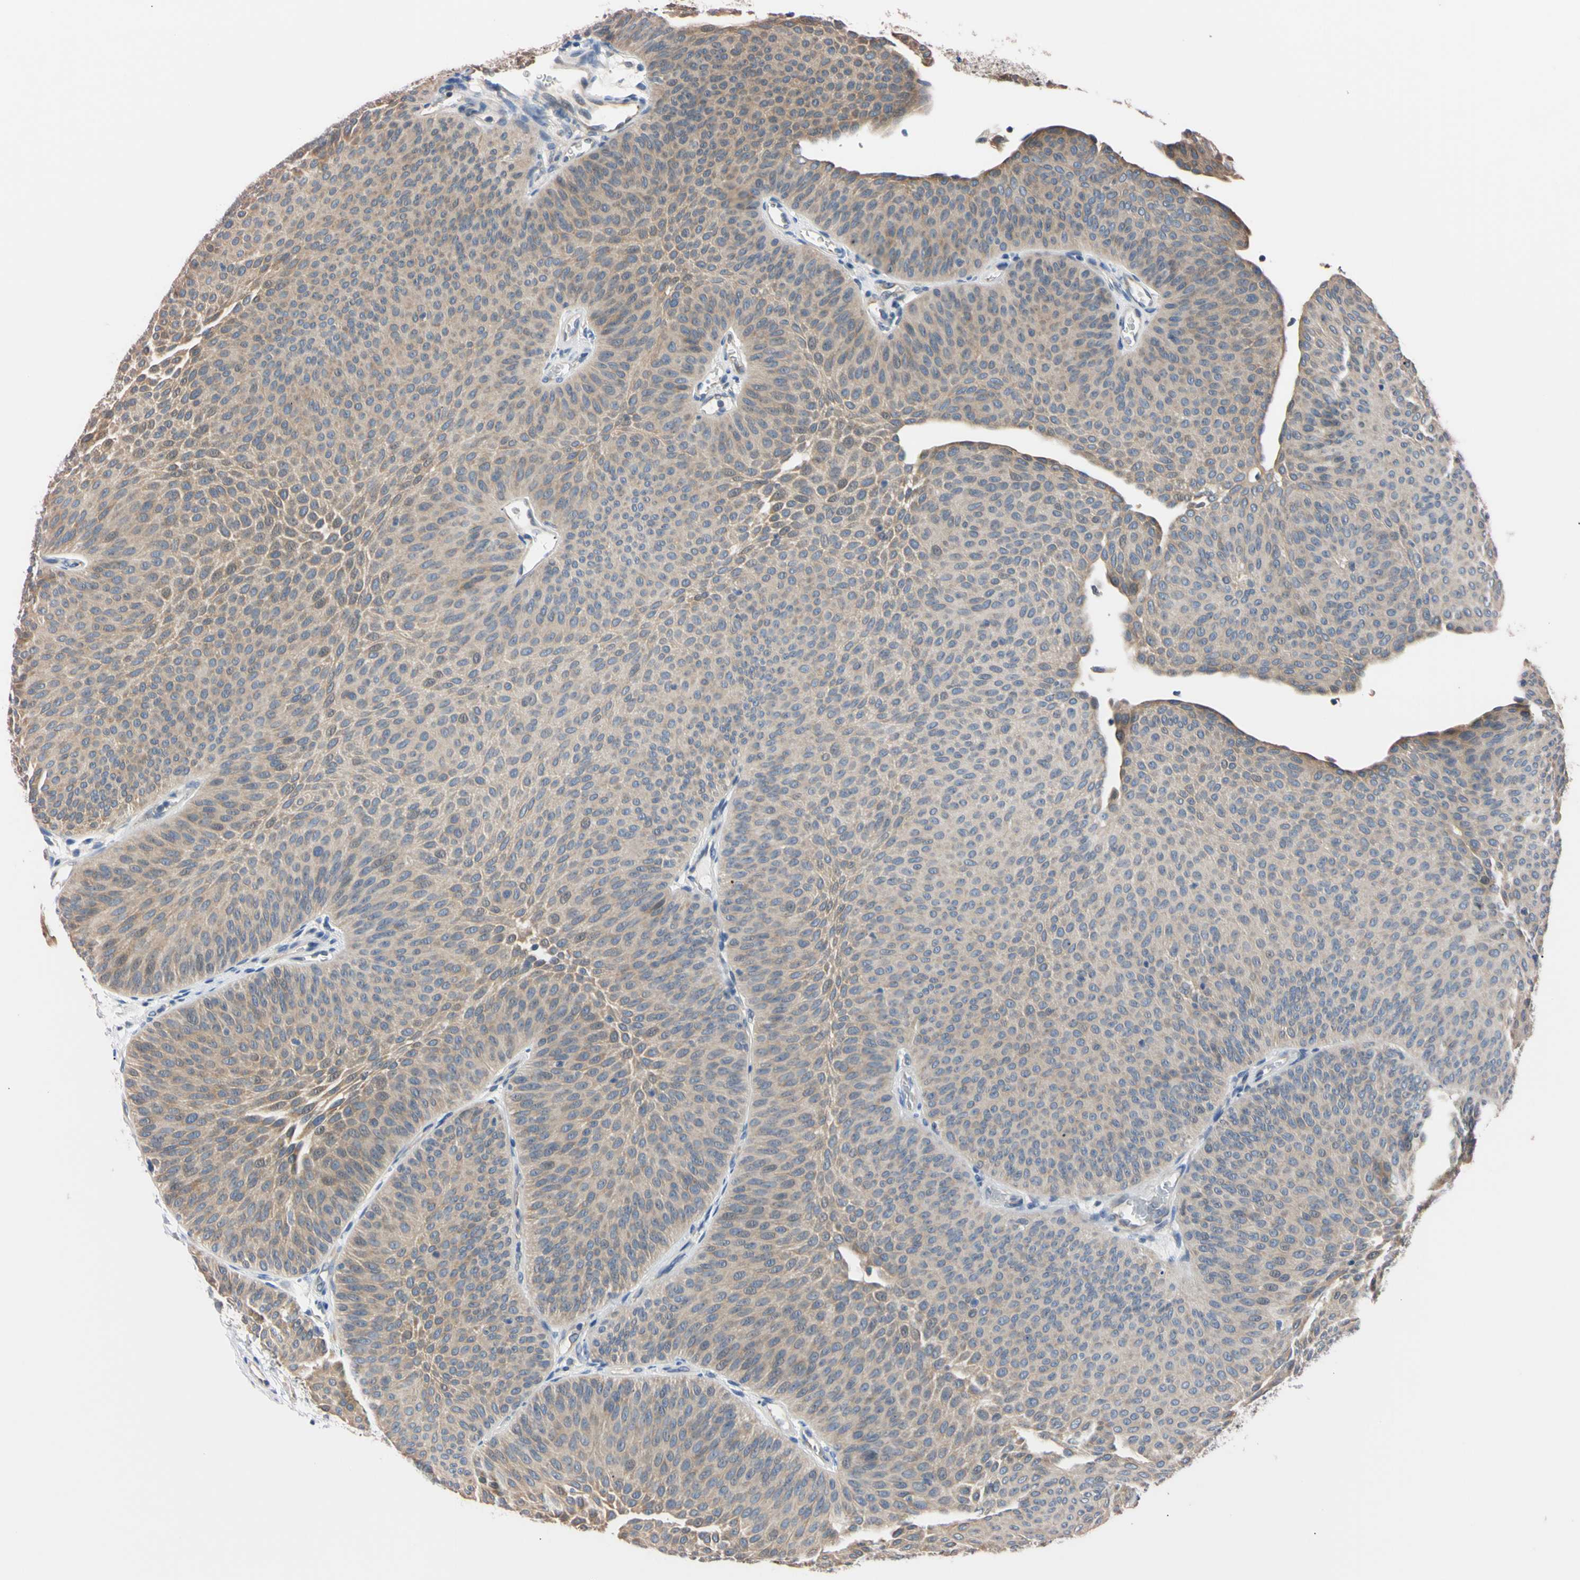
{"staining": {"intensity": "weak", "quantity": ">75%", "location": "cytoplasmic/membranous"}, "tissue": "urothelial cancer", "cell_type": "Tumor cells", "image_type": "cancer", "snomed": [{"axis": "morphology", "description": "Urothelial carcinoma, Low grade"}, {"axis": "topography", "description": "Urinary bladder"}], "caption": "Human urothelial cancer stained with a protein marker reveals weak staining in tumor cells.", "gene": "RARS1", "patient": {"sex": "female", "age": 60}}